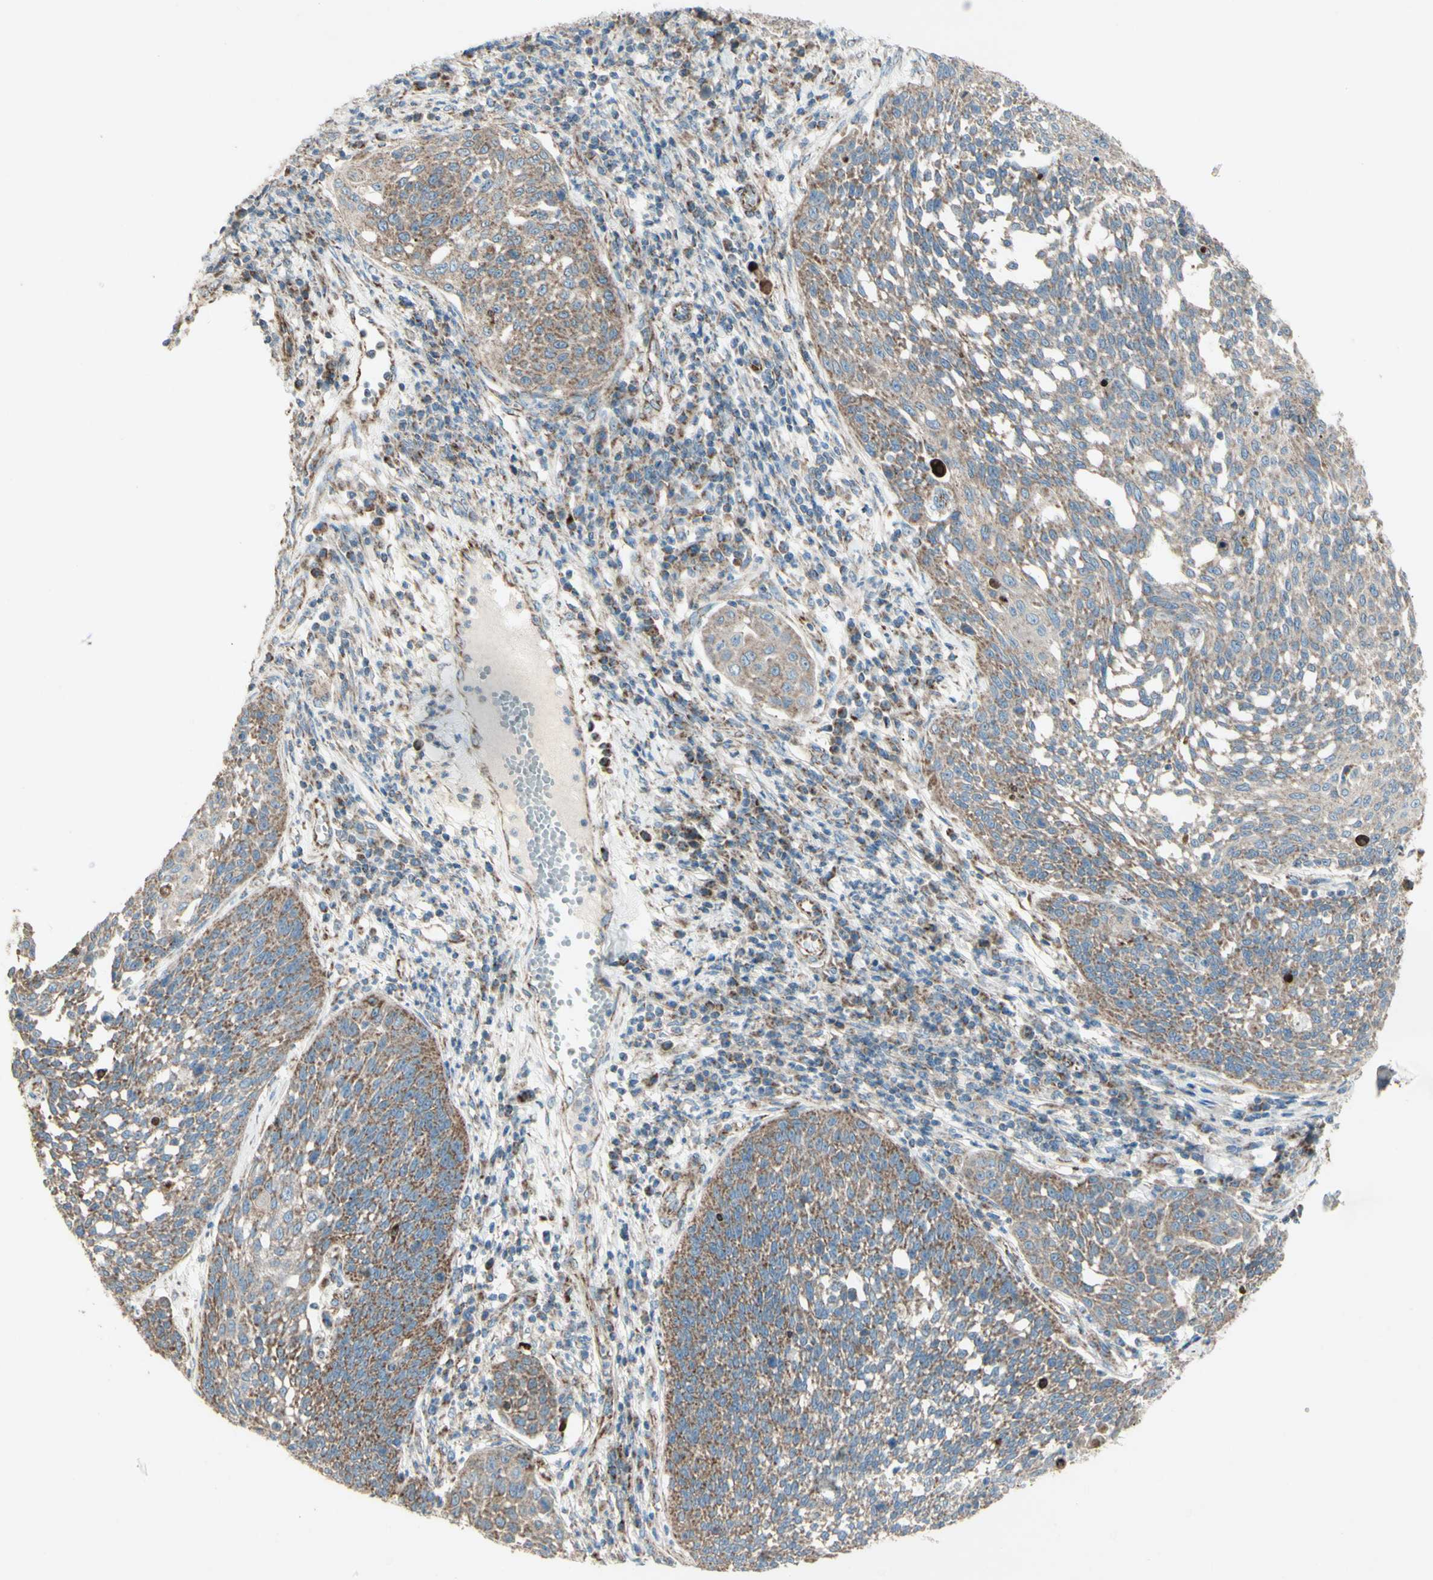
{"staining": {"intensity": "moderate", "quantity": ">75%", "location": "cytoplasmic/membranous"}, "tissue": "cervical cancer", "cell_type": "Tumor cells", "image_type": "cancer", "snomed": [{"axis": "morphology", "description": "Squamous cell carcinoma, NOS"}, {"axis": "topography", "description": "Cervix"}], "caption": "IHC (DAB) staining of human cervical cancer (squamous cell carcinoma) exhibits moderate cytoplasmic/membranous protein positivity in about >75% of tumor cells. (Stains: DAB in brown, nuclei in blue, Microscopy: brightfield microscopy at high magnification).", "gene": "RHOT1", "patient": {"sex": "female", "age": 34}}